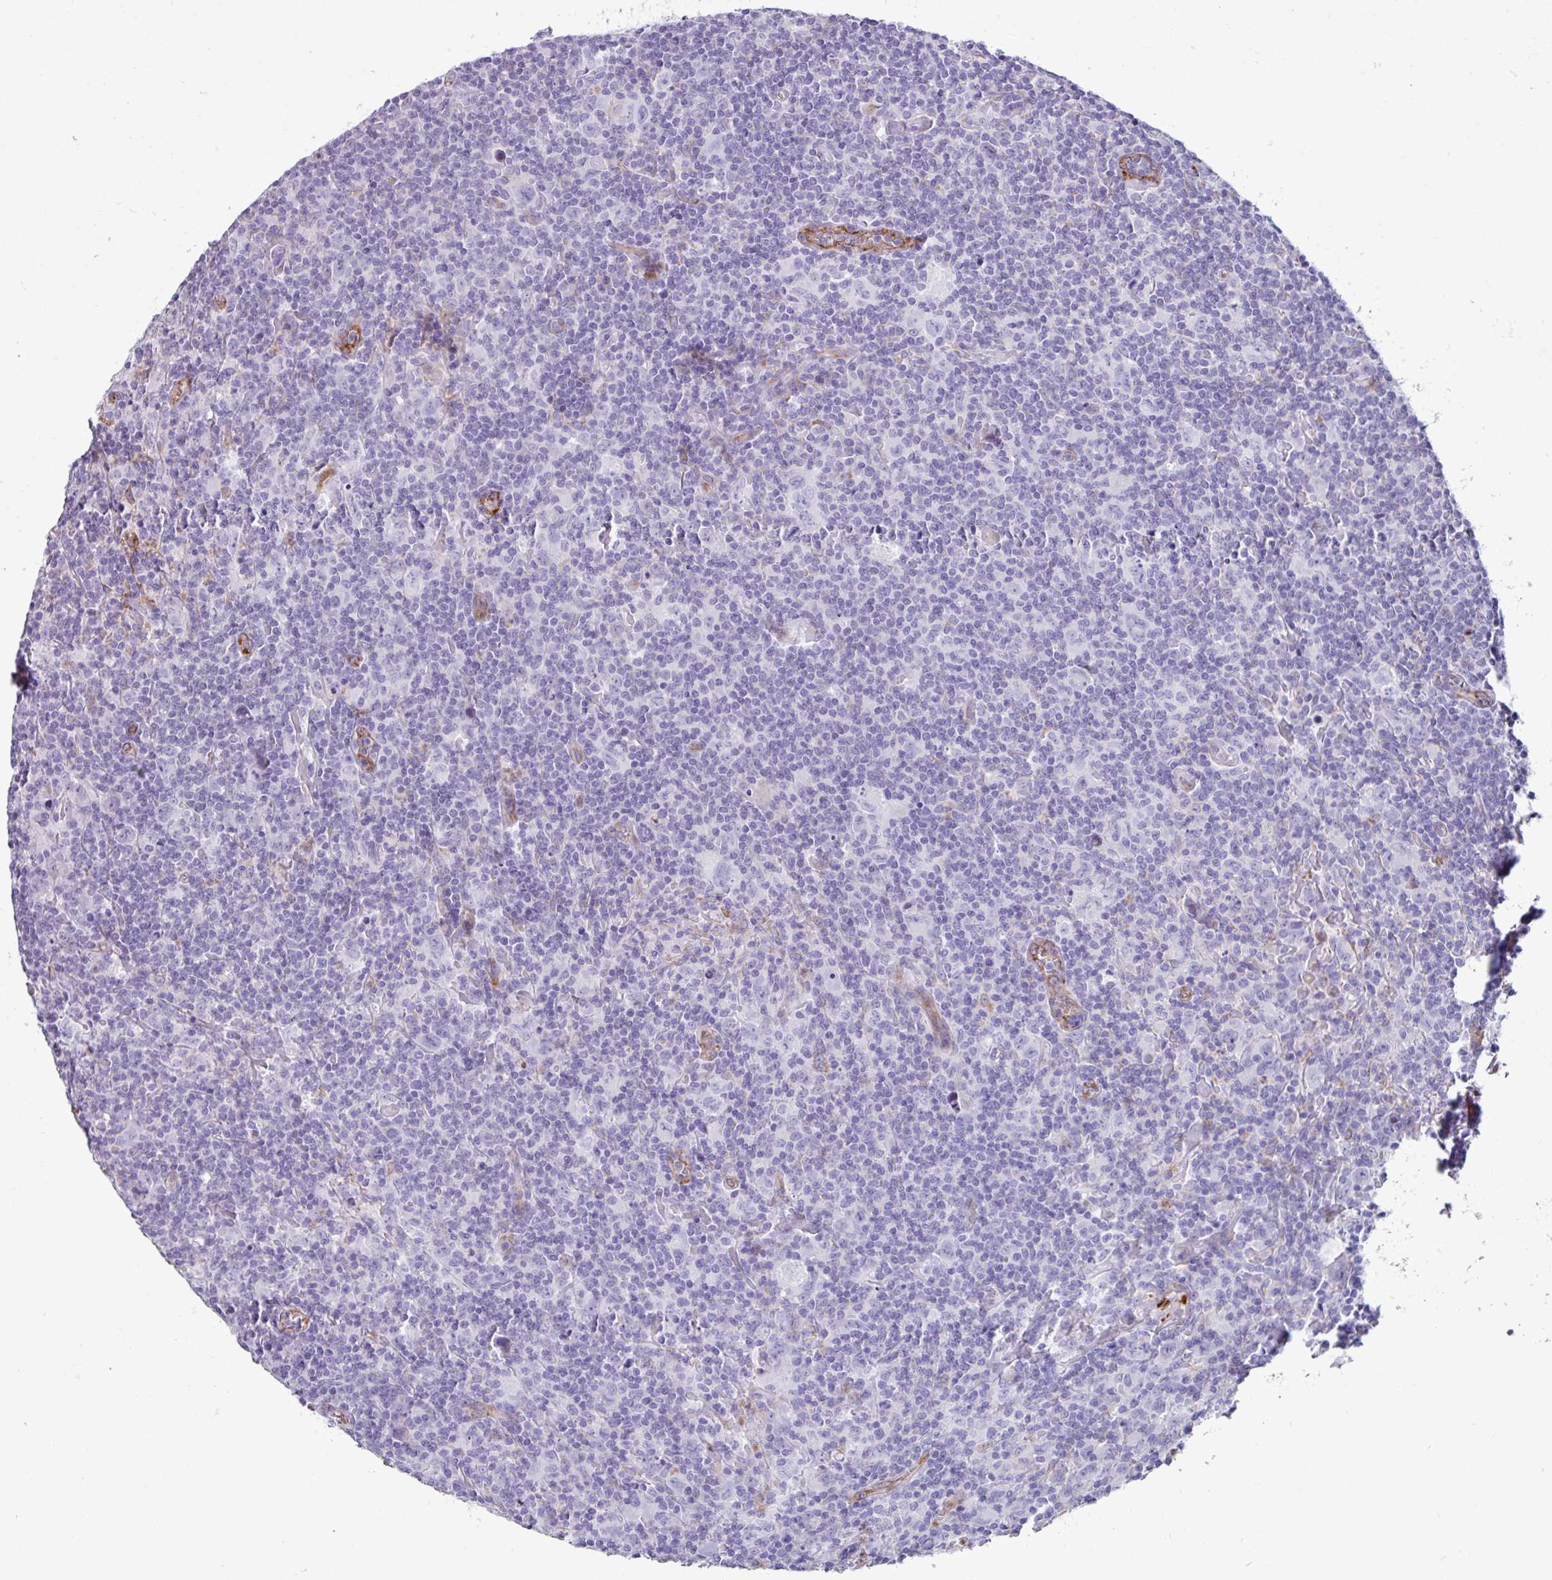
{"staining": {"intensity": "negative", "quantity": "none", "location": "none"}, "tissue": "lymphoma", "cell_type": "Tumor cells", "image_type": "cancer", "snomed": [{"axis": "morphology", "description": "Hodgkin's disease, NOS"}, {"axis": "topography", "description": "Lymph node"}], "caption": "This is an IHC photomicrograph of Hodgkin's disease. There is no expression in tumor cells.", "gene": "PPP1R35", "patient": {"sex": "female", "age": 18}}